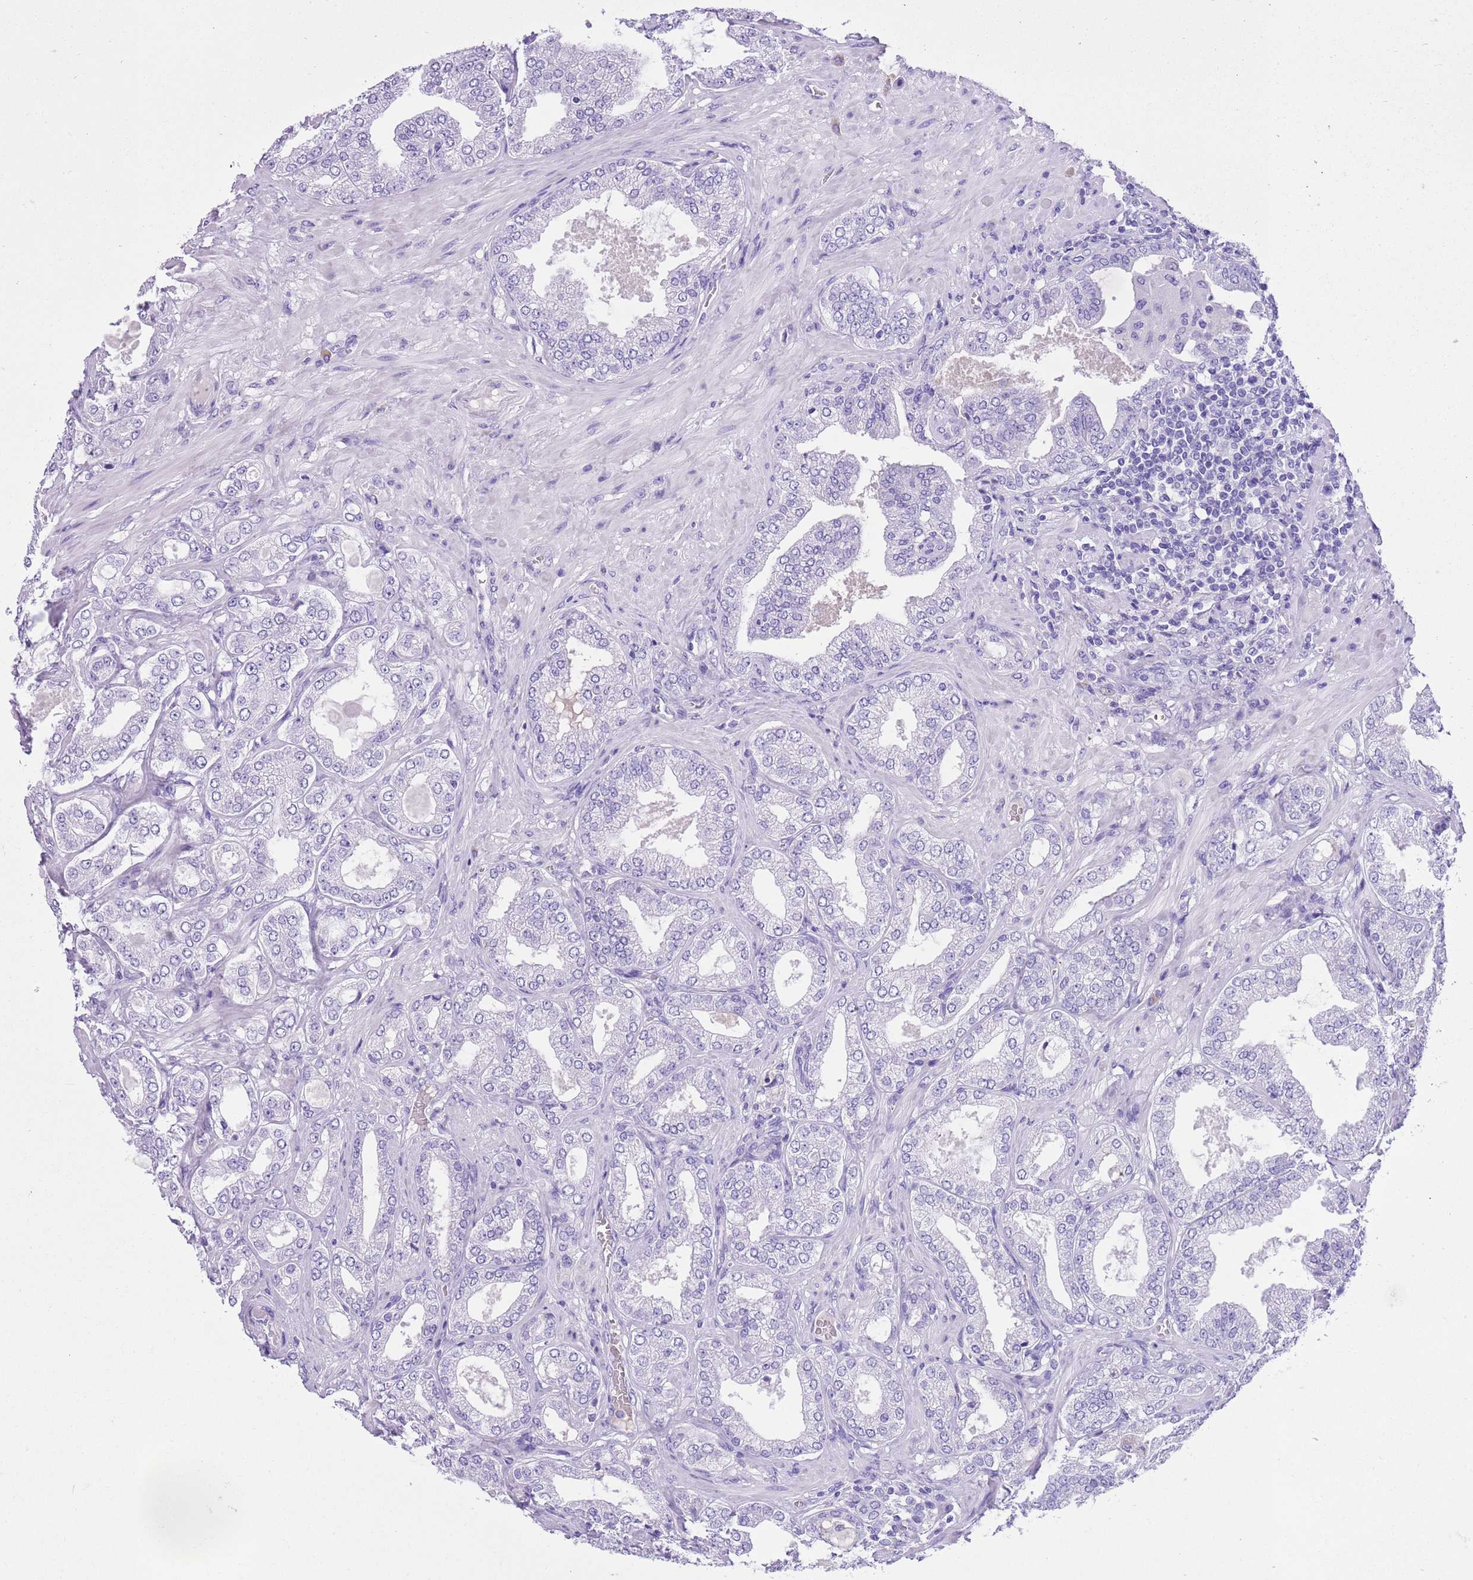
{"staining": {"intensity": "negative", "quantity": "none", "location": "none"}, "tissue": "prostate cancer", "cell_type": "Tumor cells", "image_type": "cancer", "snomed": [{"axis": "morphology", "description": "Adenocarcinoma, Low grade"}, {"axis": "topography", "description": "Prostate"}], "caption": "Tumor cells show no significant protein staining in adenocarcinoma (low-grade) (prostate).", "gene": "TBC1D10B", "patient": {"sex": "male", "age": 63}}